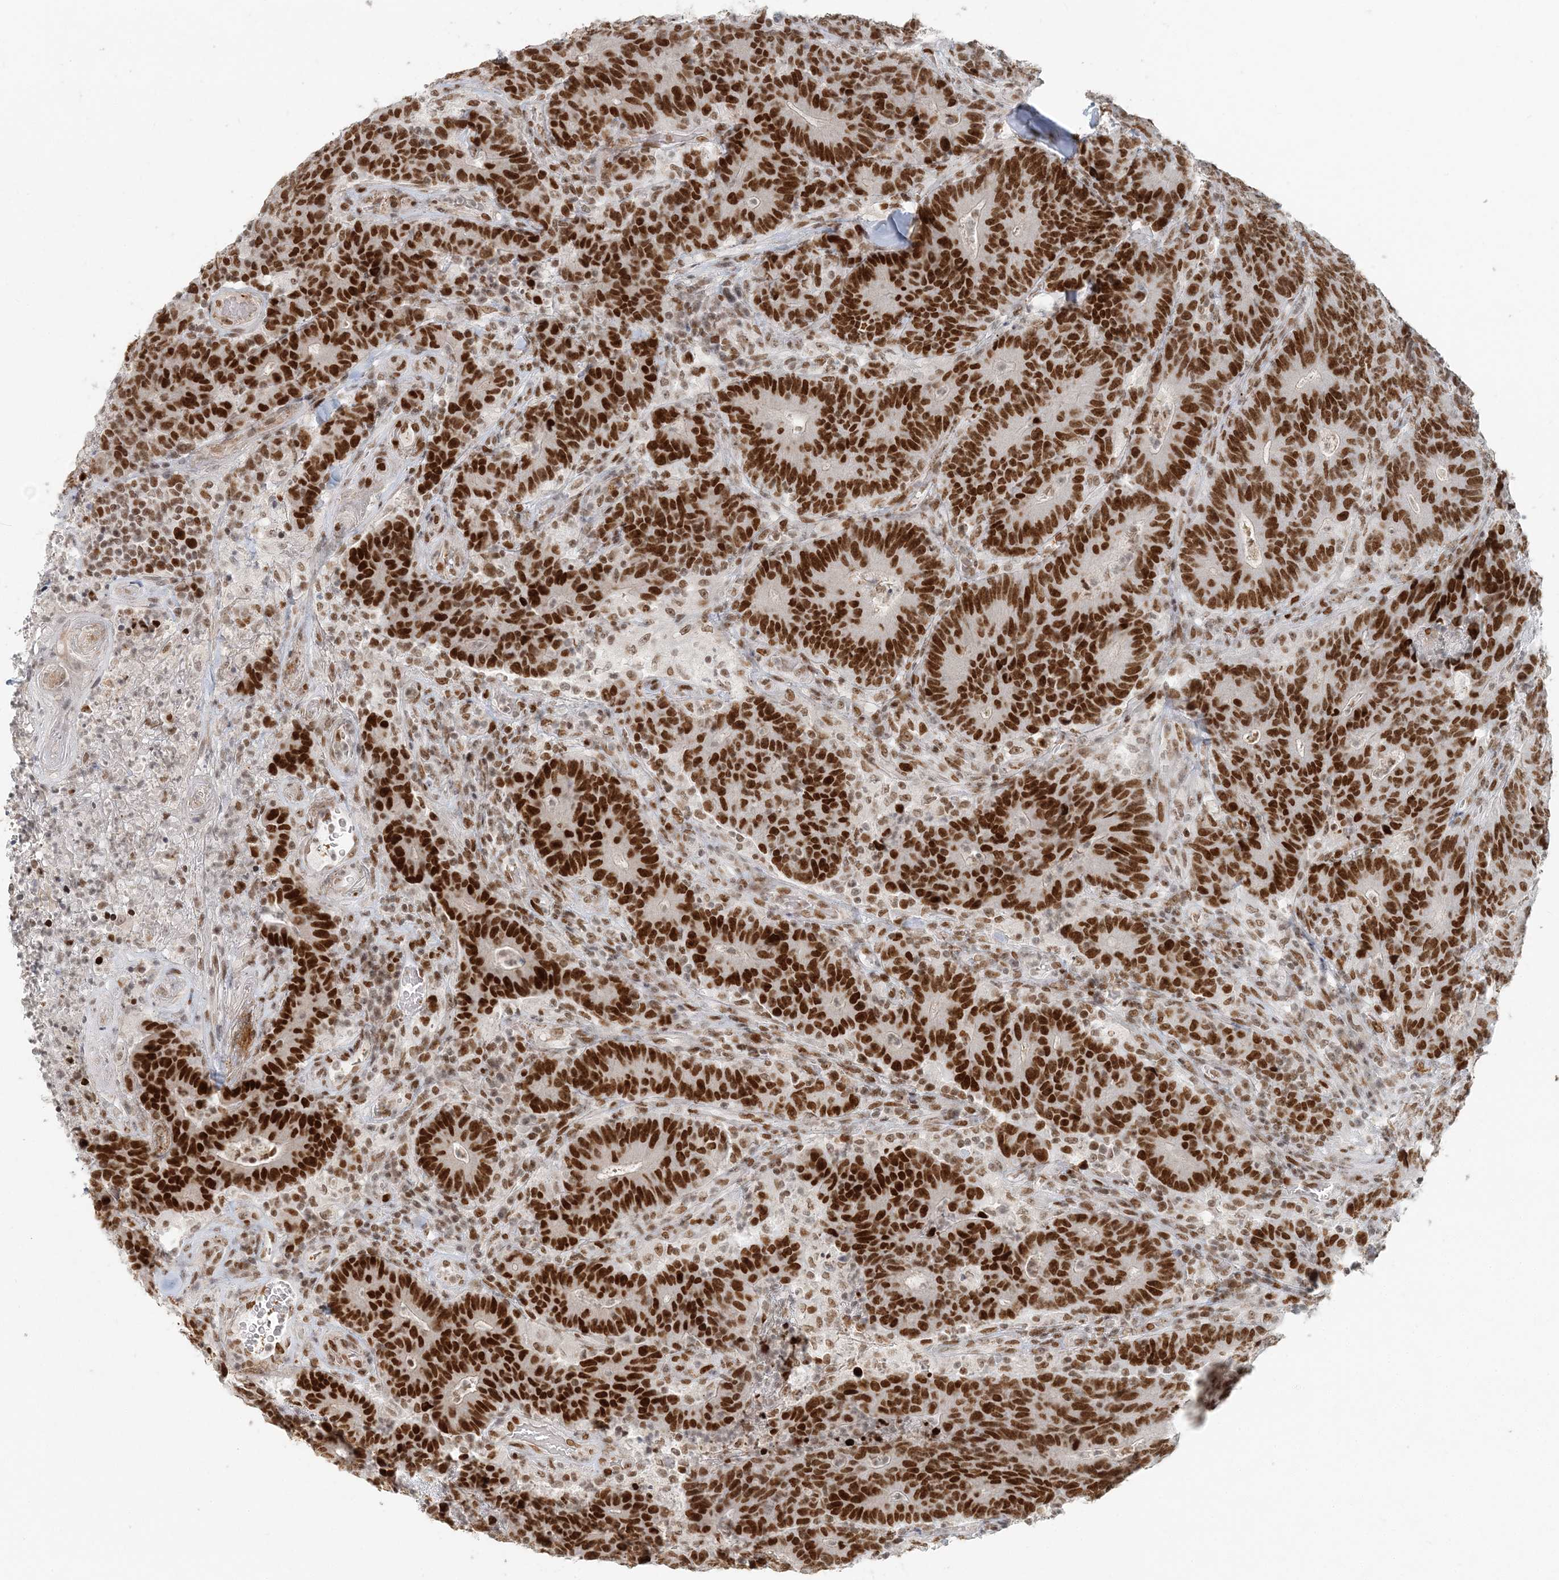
{"staining": {"intensity": "strong", "quantity": ">75%", "location": "nuclear"}, "tissue": "colorectal cancer", "cell_type": "Tumor cells", "image_type": "cancer", "snomed": [{"axis": "morphology", "description": "Normal tissue, NOS"}, {"axis": "morphology", "description": "Adenocarcinoma, NOS"}, {"axis": "topography", "description": "Colon"}], "caption": "The histopathology image shows staining of colorectal adenocarcinoma, revealing strong nuclear protein positivity (brown color) within tumor cells.", "gene": "BAZ1B", "patient": {"sex": "female", "age": 75}}